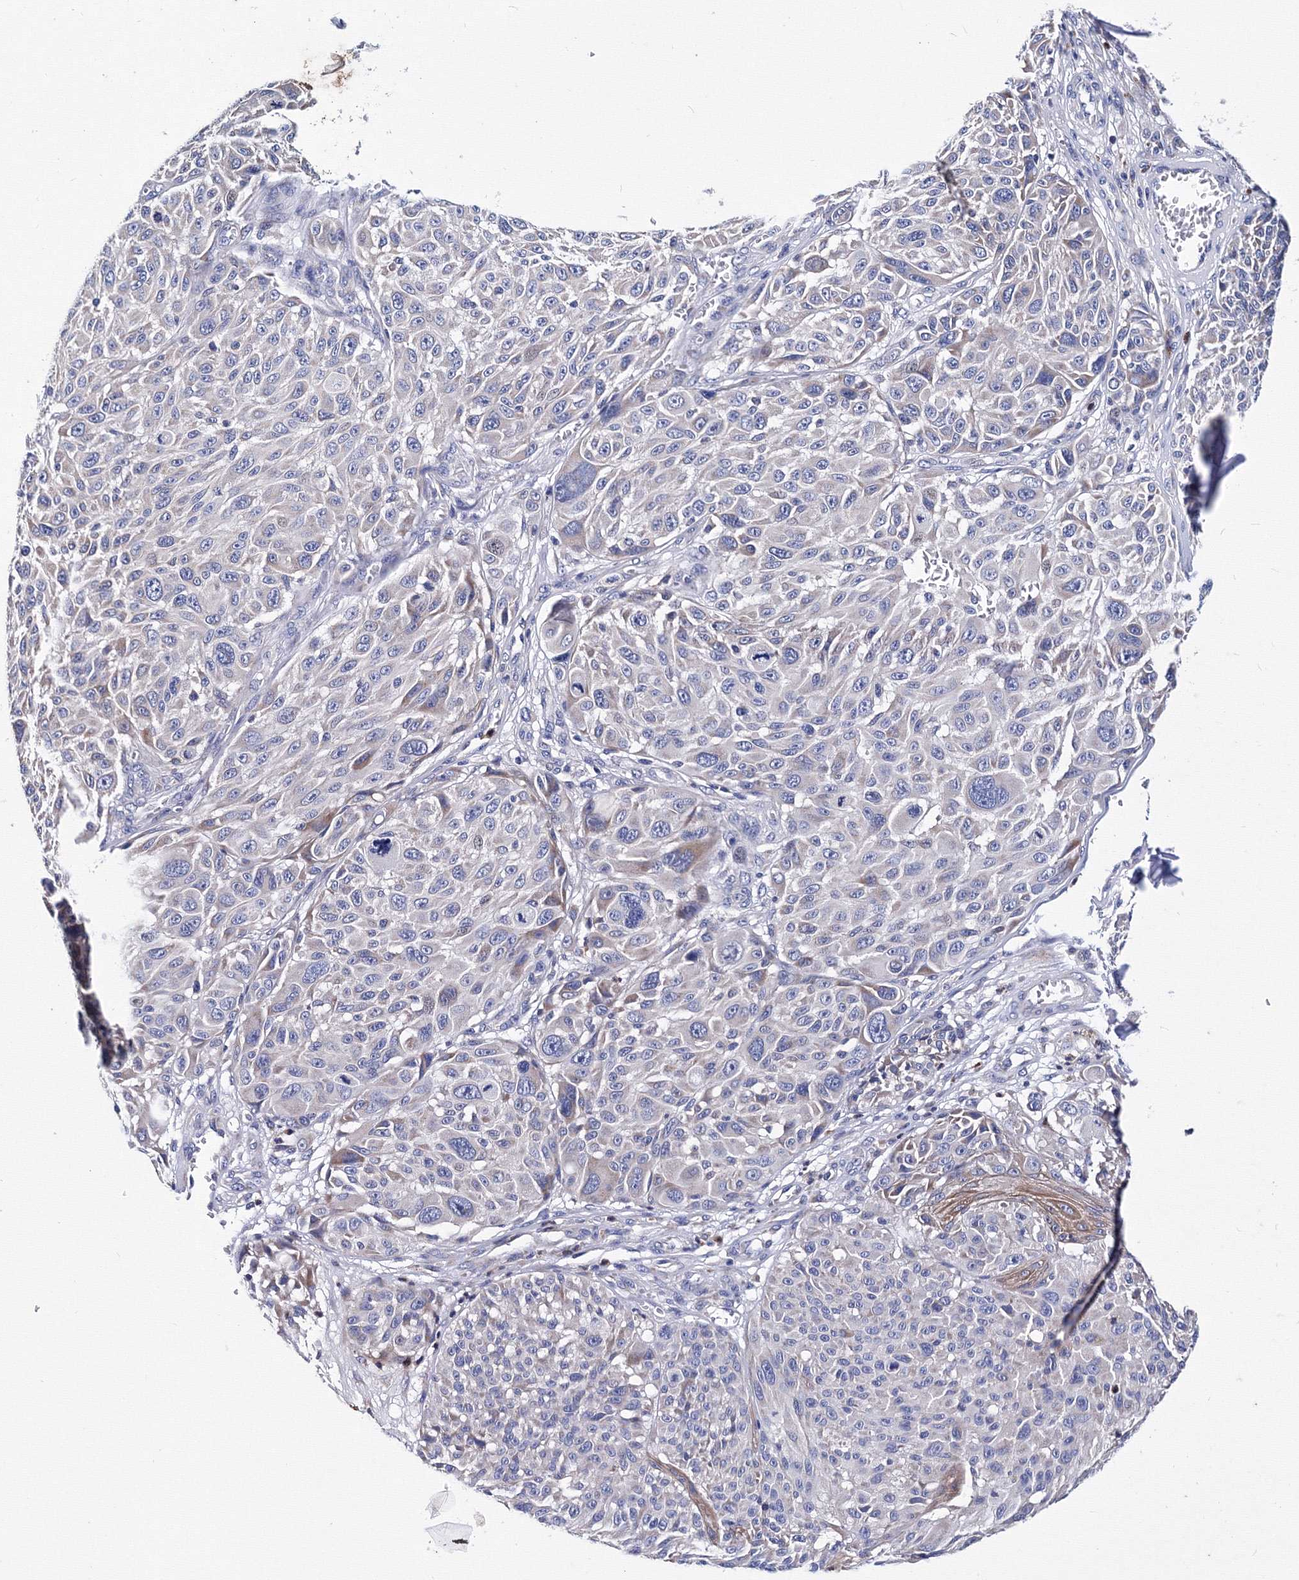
{"staining": {"intensity": "negative", "quantity": "none", "location": "none"}, "tissue": "melanoma", "cell_type": "Tumor cells", "image_type": "cancer", "snomed": [{"axis": "morphology", "description": "Malignant melanoma, NOS"}, {"axis": "topography", "description": "Skin"}], "caption": "Image shows no protein positivity in tumor cells of melanoma tissue.", "gene": "TRPM2", "patient": {"sex": "male", "age": 83}}